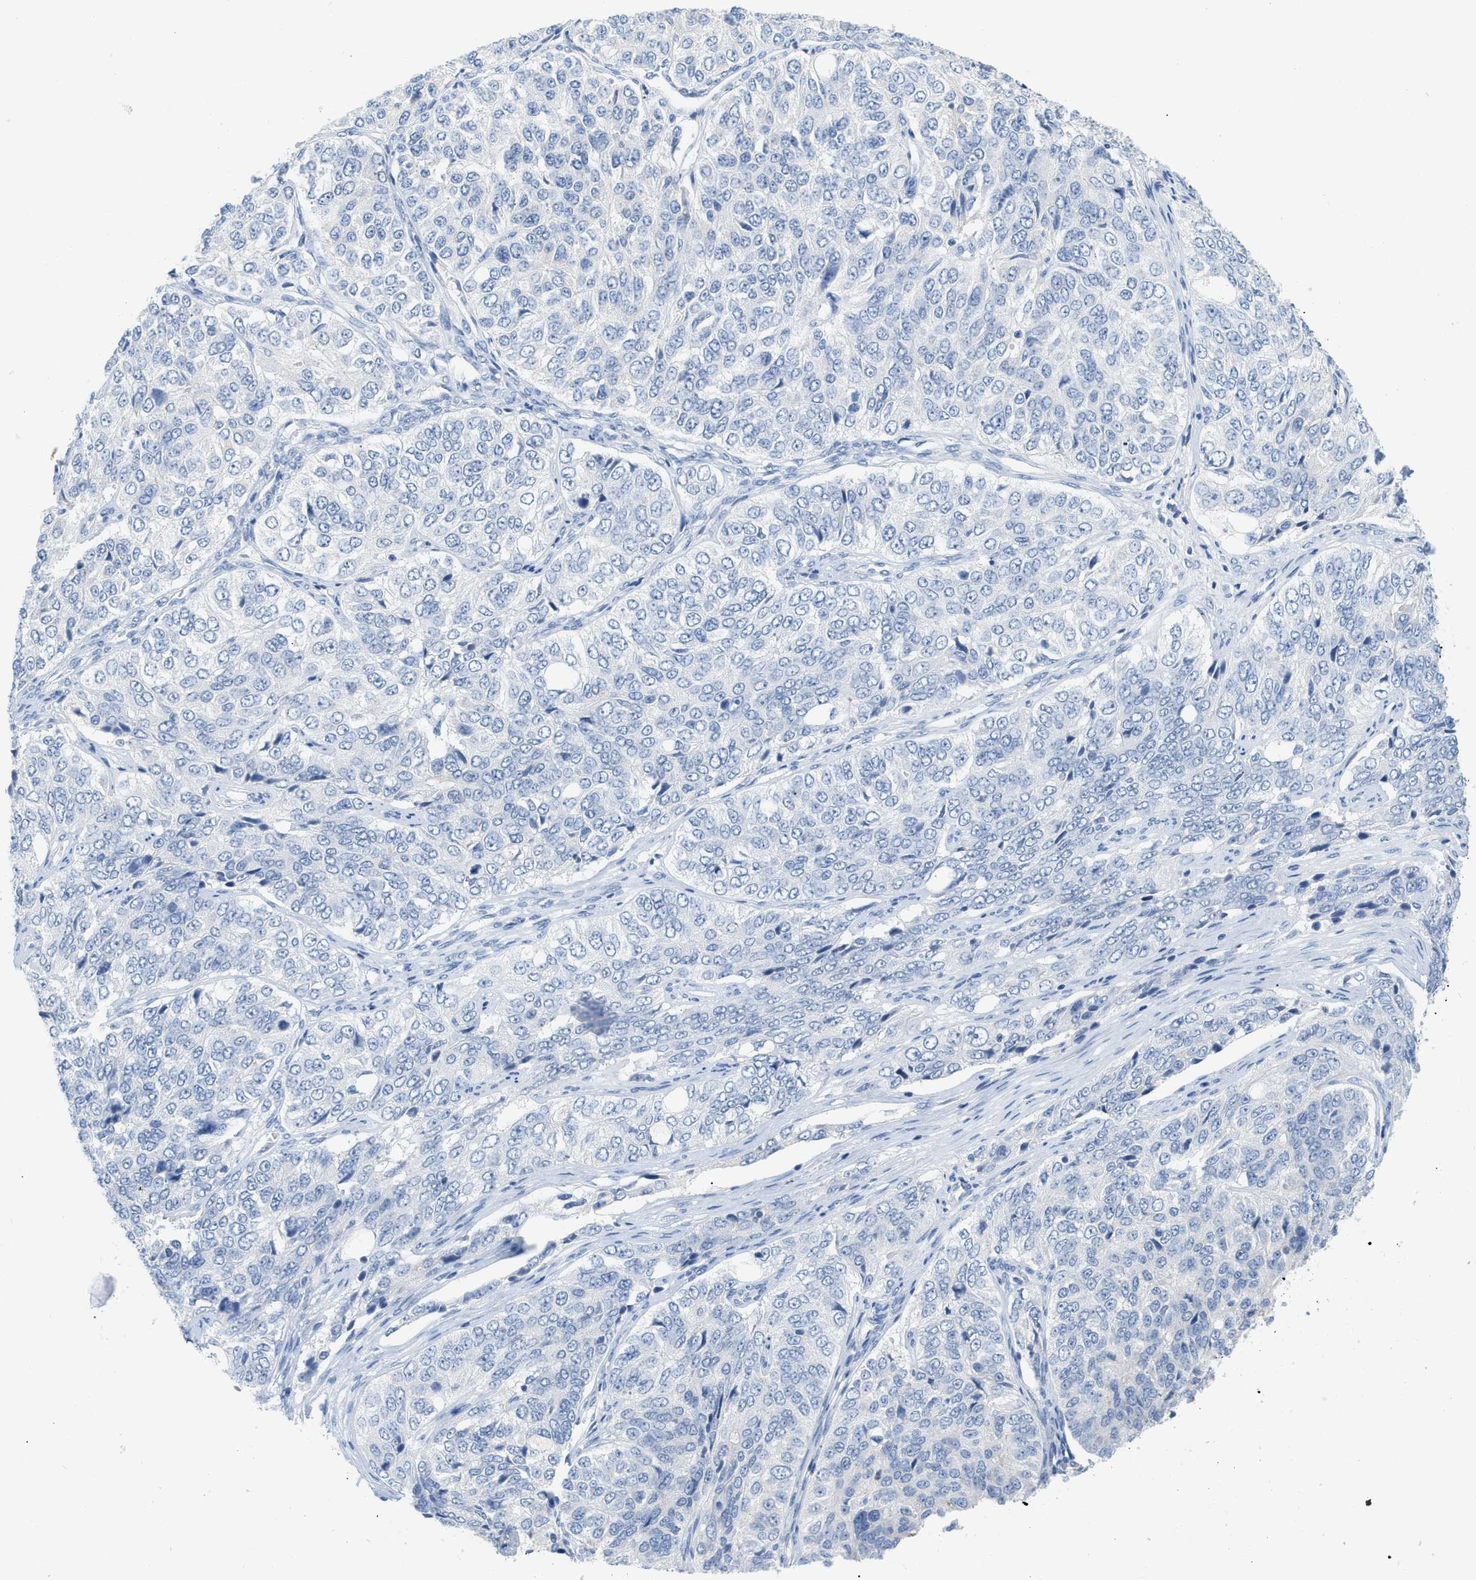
{"staining": {"intensity": "weak", "quantity": "<25%", "location": "cytoplasmic/membranous"}, "tissue": "ovarian cancer", "cell_type": "Tumor cells", "image_type": "cancer", "snomed": [{"axis": "morphology", "description": "Carcinoma, endometroid"}, {"axis": "topography", "description": "Ovary"}], "caption": "An IHC photomicrograph of ovarian endometroid carcinoma is shown. There is no staining in tumor cells of ovarian endometroid carcinoma. The staining was performed using DAB to visualize the protein expression in brown, while the nuclei were stained in blue with hematoxylin (Magnification: 20x).", "gene": "PAPPA", "patient": {"sex": "female", "age": 51}}